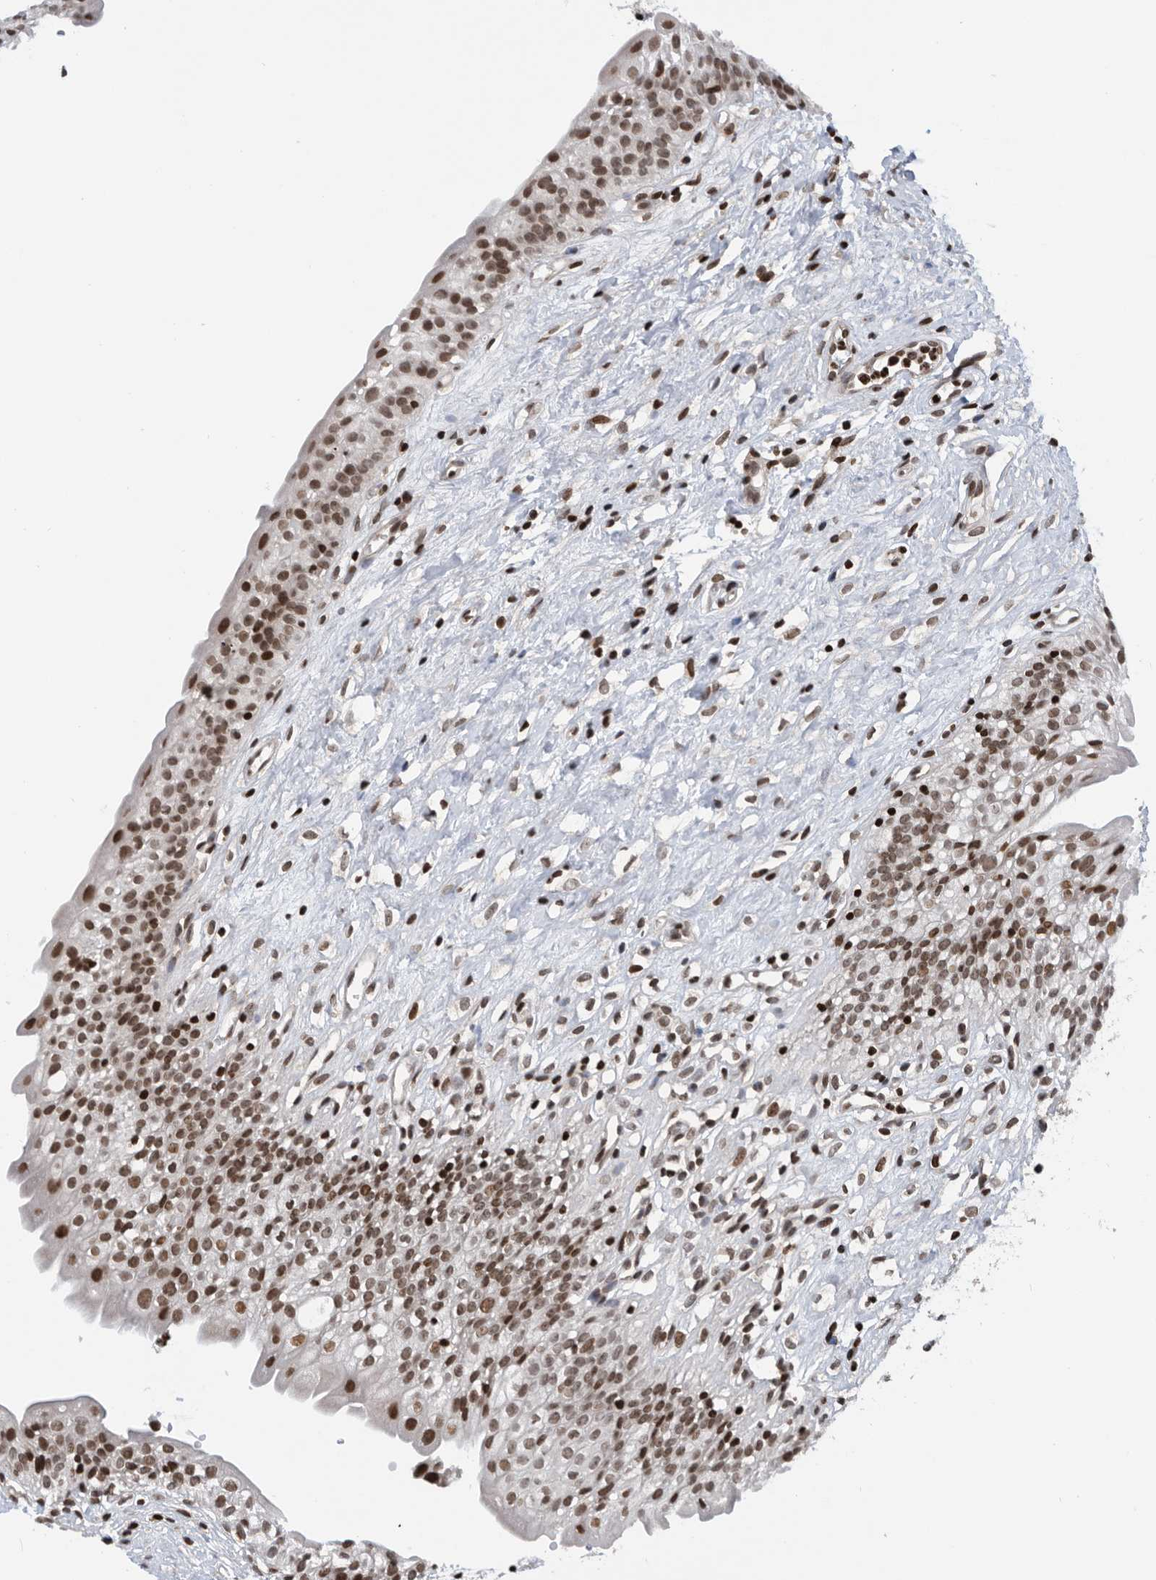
{"staining": {"intensity": "strong", "quantity": "25%-75%", "location": "nuclear"}, "tissue": "urinary bladder", "cell_type": "Urothelial cells", "image_type": "normal", "snomed": [{"axis": "morphology", "description": "Normal tissue, NOS"}, {"axis": "topography", "description": "Urinary bladder"}], "caption": "Urothelial cells display high levels of strong nuclear expression in about 25%-75% of cells in unremarkable urinary bladder.", "gene": "SNRNP48", "patient": {"sex": "male", "age": 51}}